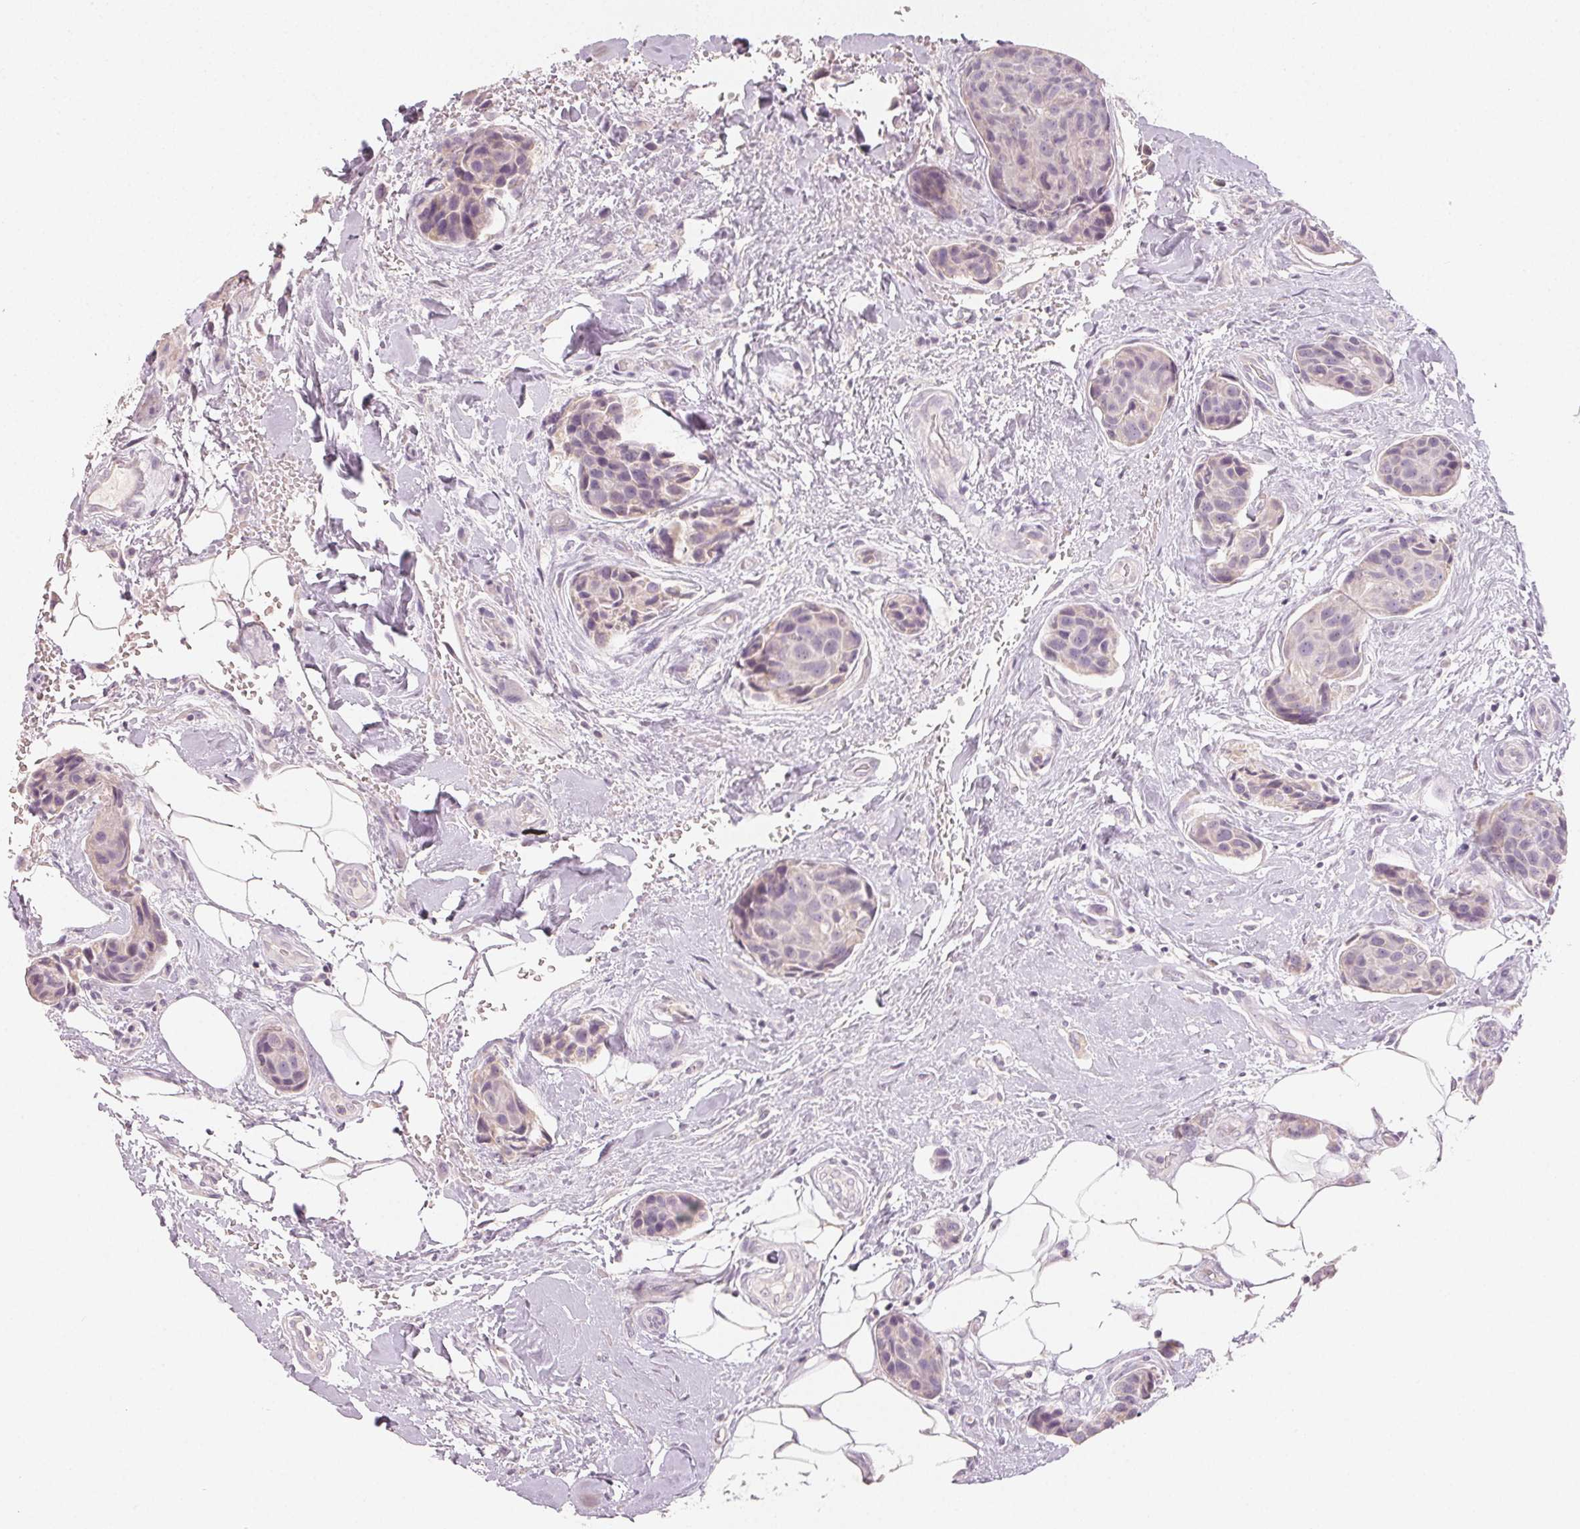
{"staining": {"intensity": "negative", "quantity": "none", "location": "none"}, "tissue": "breast cancer", "cell_type": "Tumor cells", "image_type": "cancer", "snomed": [{"axis": "morphology", "description": "Duct carcinoma"}, {"axis": "topography", "description": "Breast"}, {"axis": "topography", "description": "Lymph node"}], "caption": "A photomicrograph of human infiltrating ductal carcinoma (breast) is negative for staining in tumor cells. Nuclei are stained in blue.", "gene": "LVRN", "patient": {"sex": "female", "age": 80}}